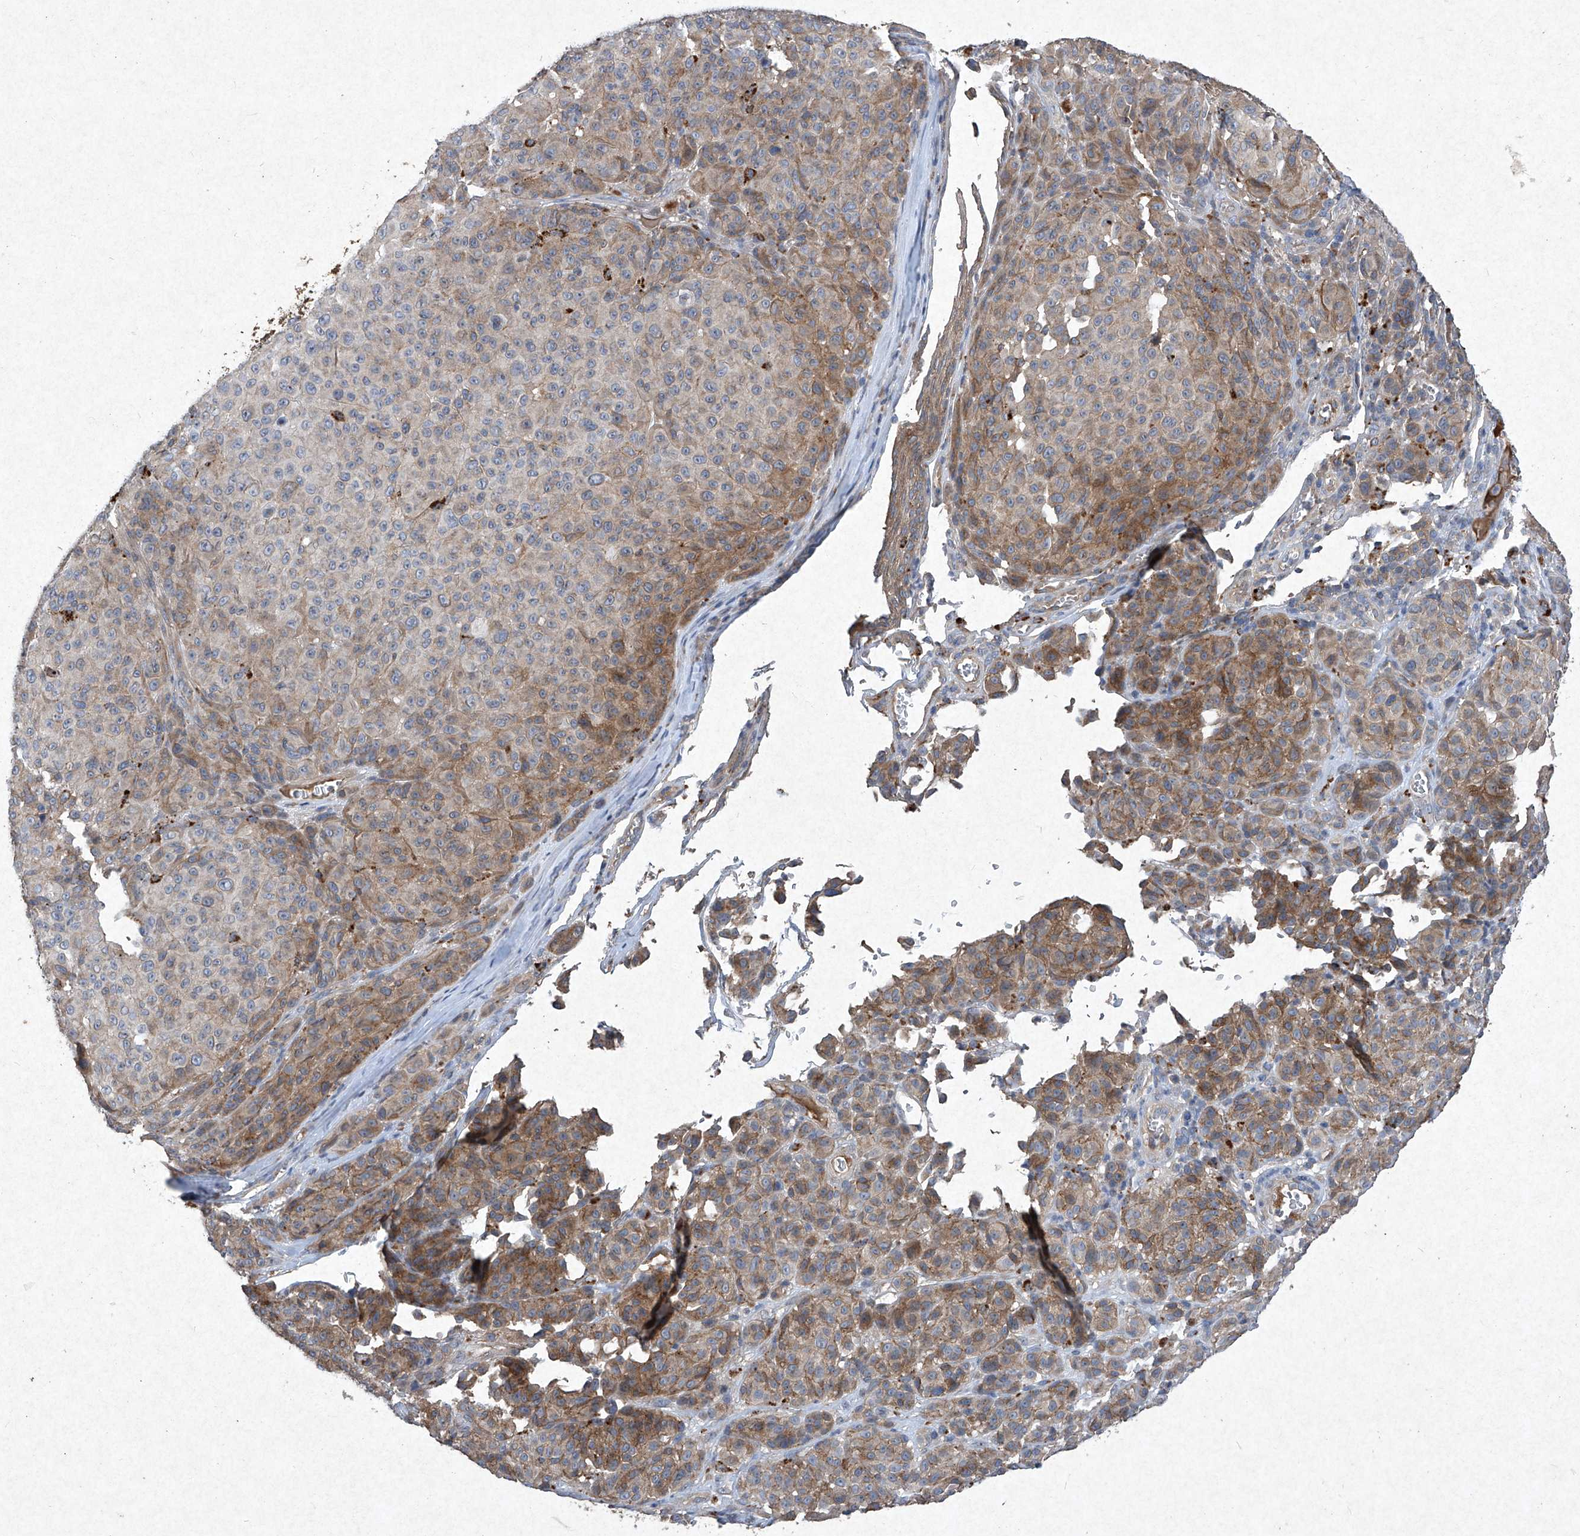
{"staining": {"intensity": "moderate", "quantity": "25%-75%", "location": "cytoplasmic/membranous"}, "tissue": "melanoma", "cell_type": "Tumor cells", "image_type": "cancer", "snomed": [{"axis": "morphology", "description": "Malignant melanoma, NOS"}, {"axis": "topography", "description": "Skin"}], "caption": "Melanoma stained with immunohistochemistry displays moderate cytoplasmic/membranous expression in approximately 25%-75% of tumor cells.", "gene": "MED16", "patient": {"sex": "male", "age": 73}}